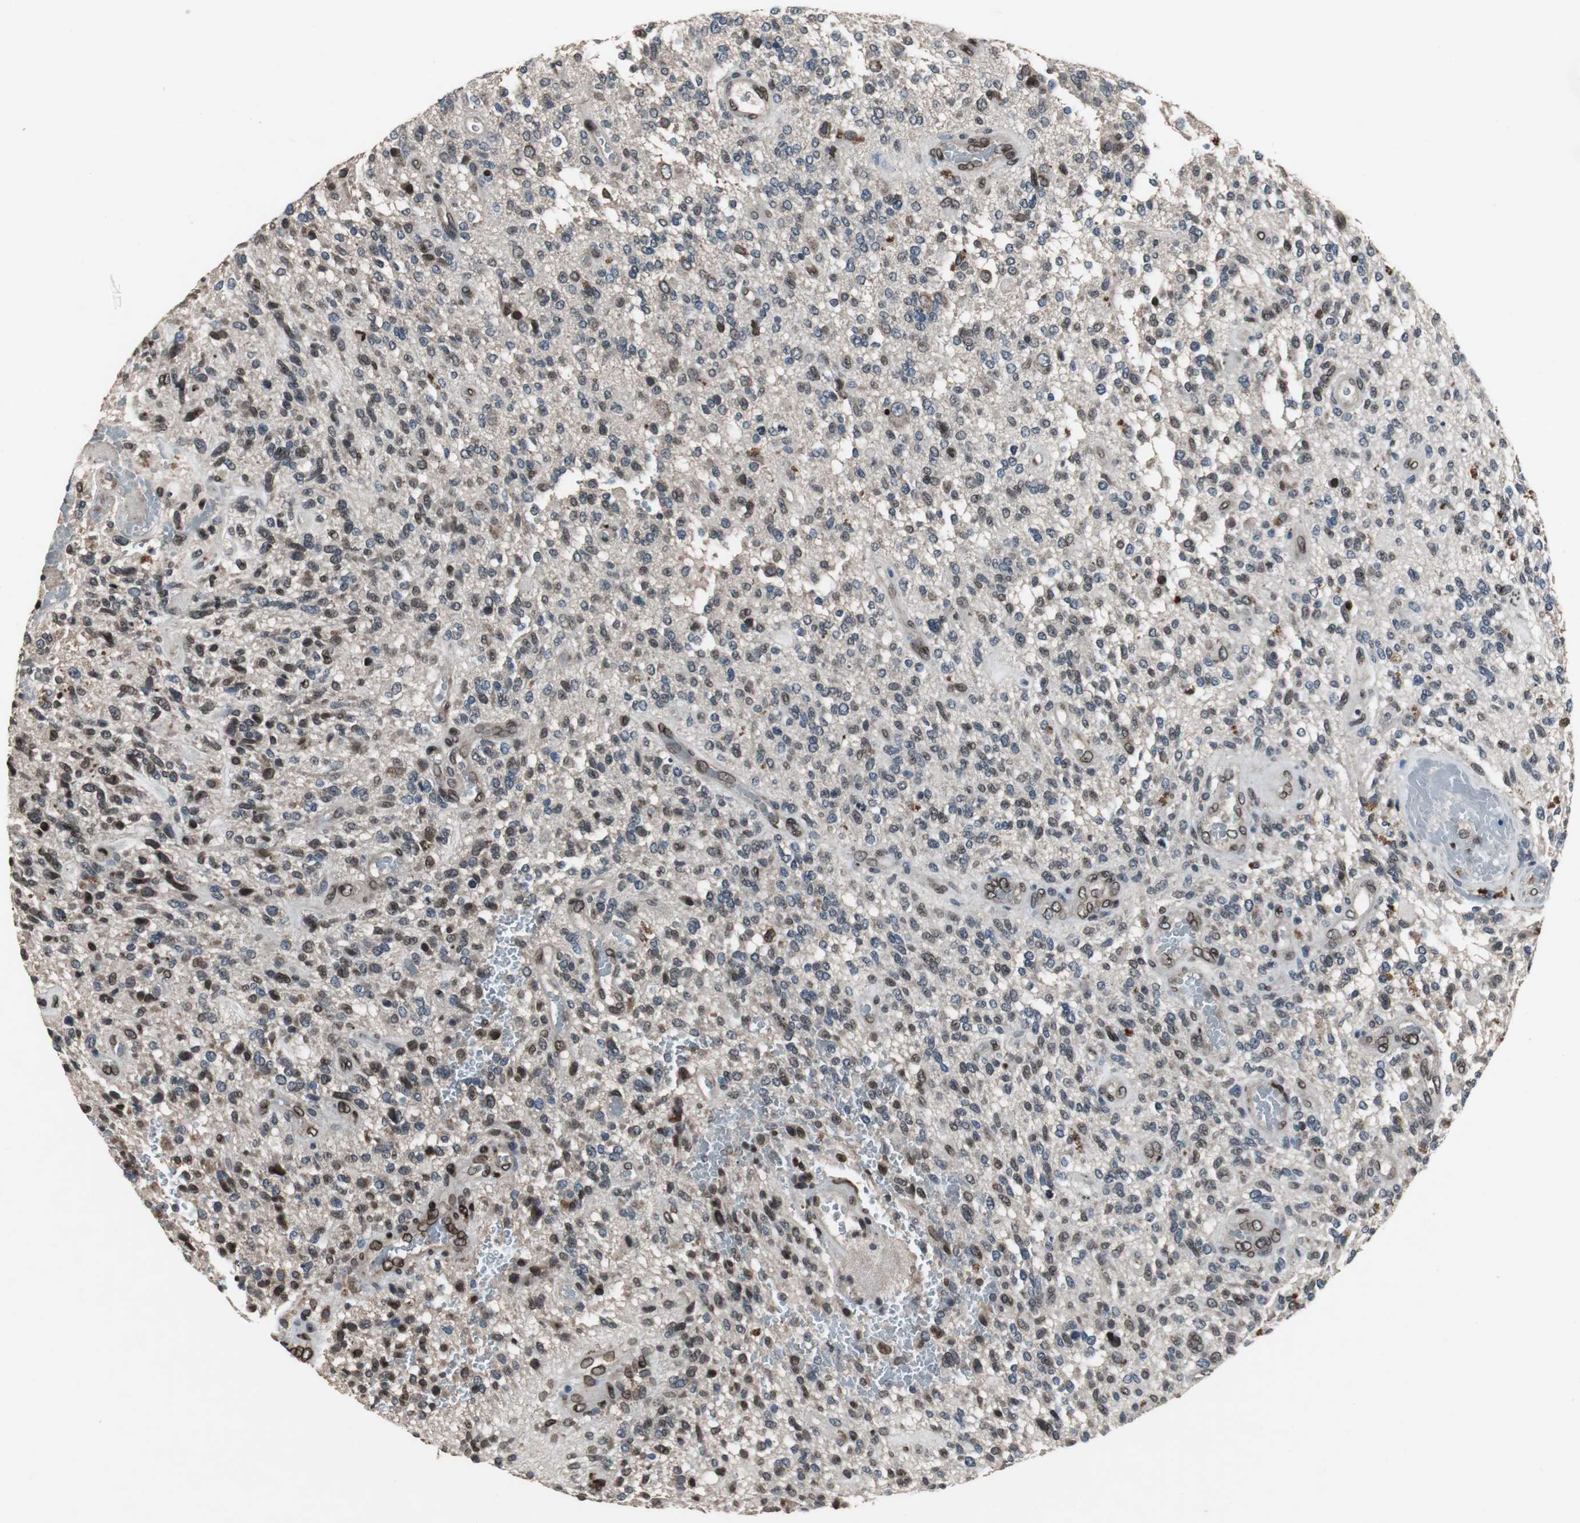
{"staining": {"intensity": "strong", "quantity": "25%-75%", "location": "cytoplasmic/membranous,nuclear"}, "tissue": "glioma", "cell_type": "Tumor cells", "image_type": "cancer", "snomed": [{"axis": "morphology", "description": "Normal tissue, NOS"}, {"axis": "morphology", "description": "Glioma, malignant, High grade"}, {"axis": "topography", "description": "Cerebral cortex"}], "caption": "Glioma stained with DAB (3,3'-diaminobenzidine) immunohistochemistry exhibits high levels of strong cytoplasmic/membranous and nuclear staining in about 25%-75% of tumor cells. The staining is performed using DAB (3,3'-diaminobenzidine) brown chromogen to label protein expression. The nuclei are counter-stained blue using hematoxylin.", "gene": "LMNA", "patient": {"sex": "male", "age": 75}}